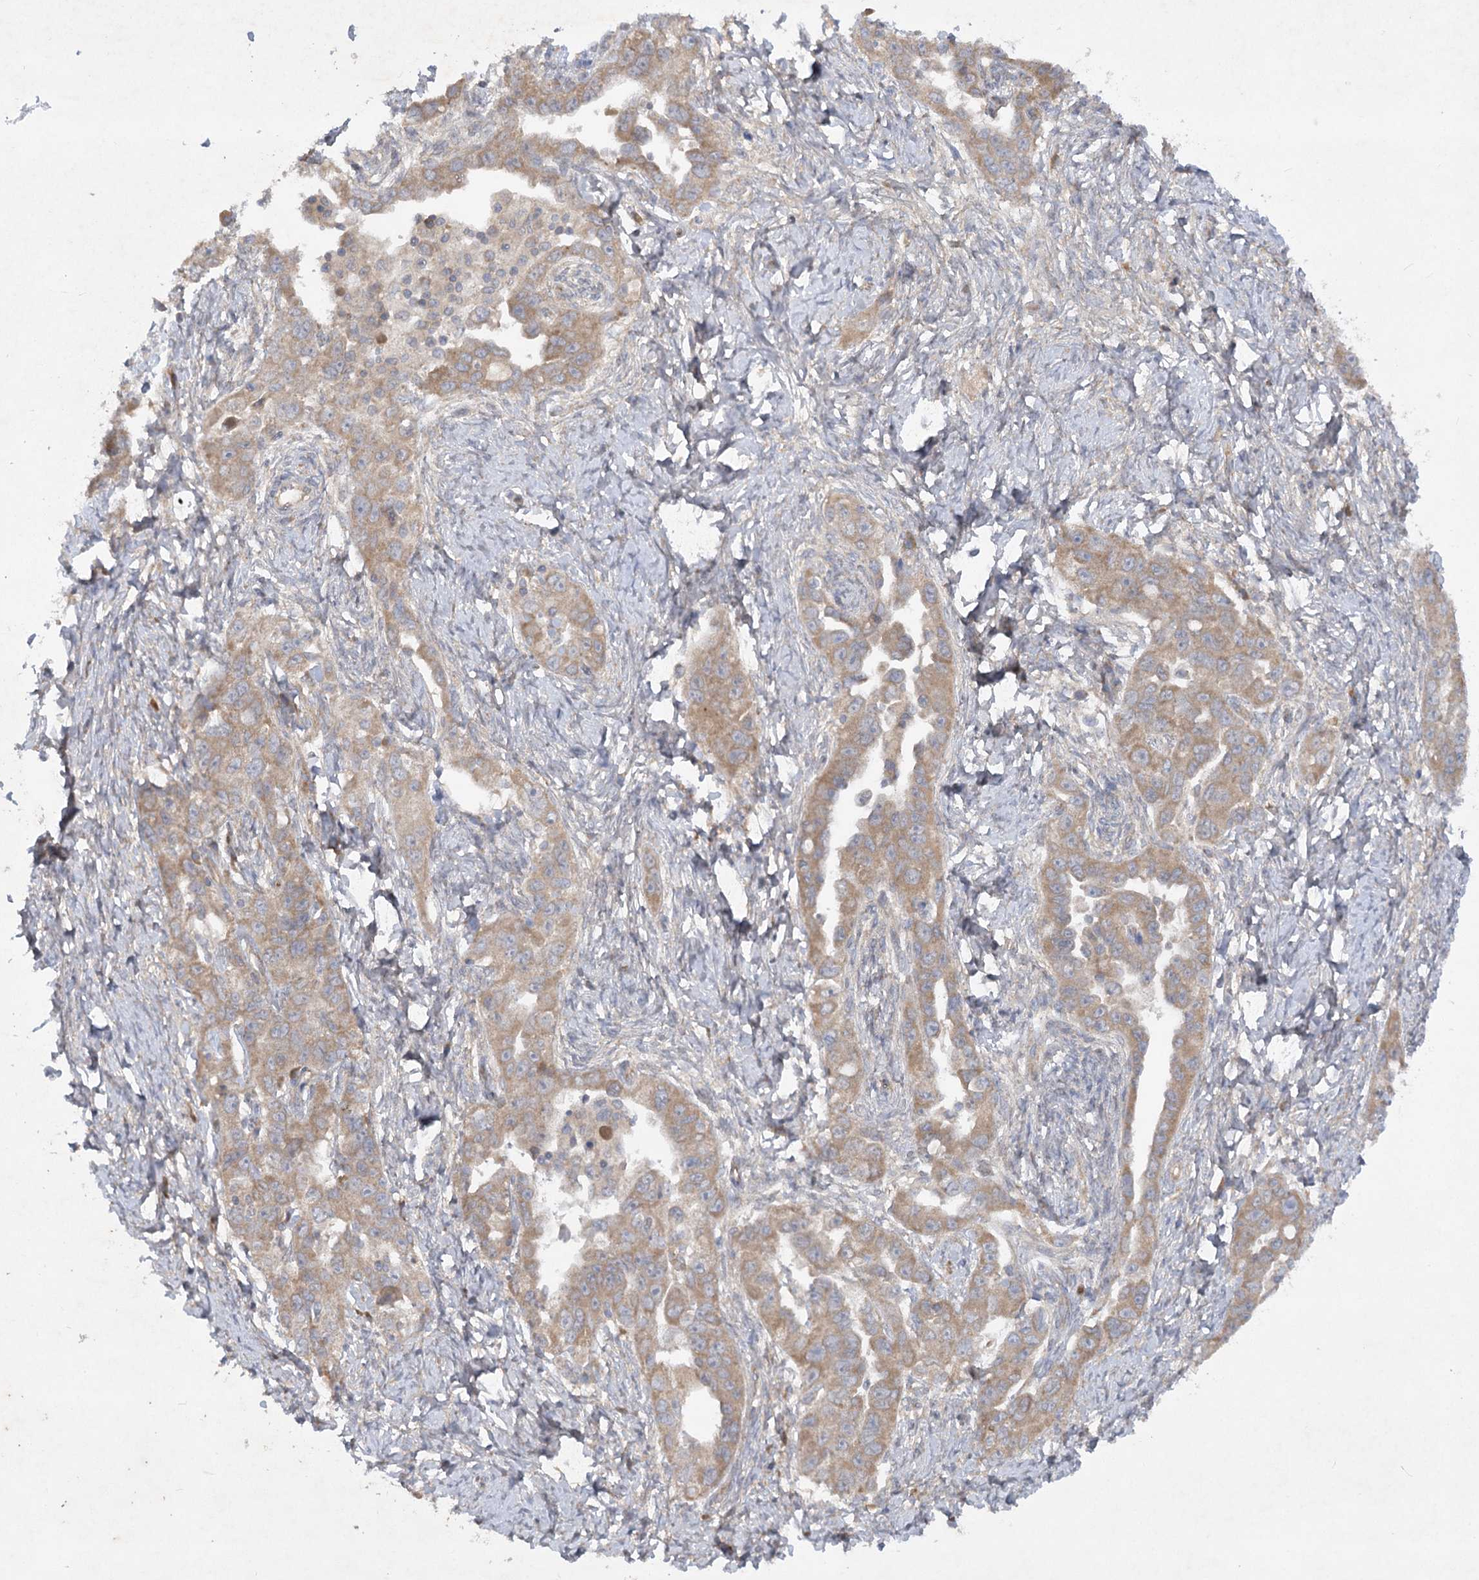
{"staining": {"intensity": "moderate", "quantity": ">75%", "location": "cytoplasmic/membranous"}, "tissue": "ovarian cancer", "cell_type": "Tumor cells", "image_type": "cancer", "snomed": [{"axis": "morphology", "description": "Carcinoma, NOS"}, {"axis": "morphology", "description": "Cystadenocarcinoma, serous, NOS"}, {"axis": "topography", "description": "Ovary"}], "caption": "Protein expression analysis of human carcinoma (ovarian) reveals moderate cytoplasmic/membranous positivity in about >75% of tumor cells.", "gene": "TRAF3IP1", "patient": {"sex": "female", "age": 69}}